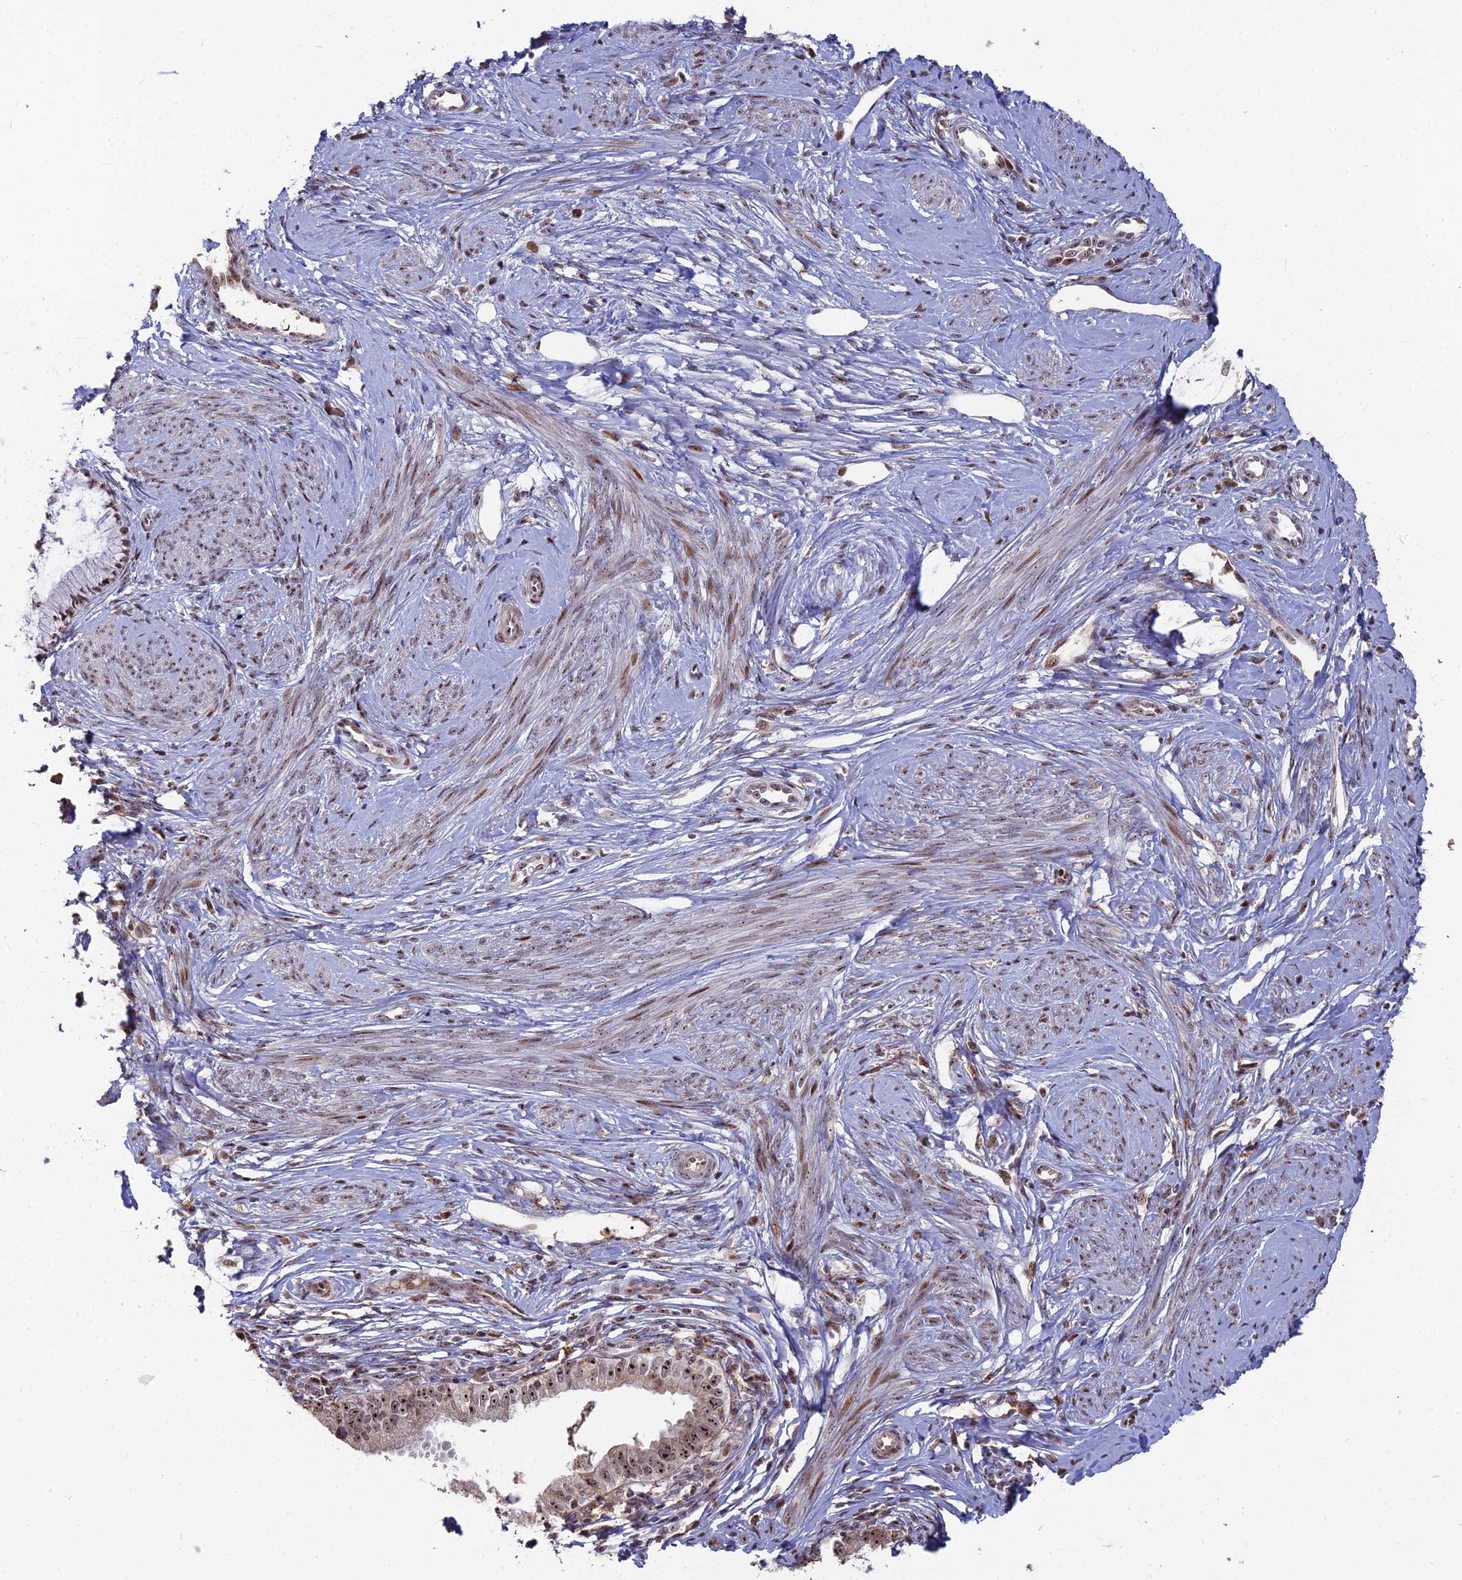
{"staining": {"intensity": "strong", "quantity": ">75%", "location": "nuclear"}, "tissue": "cervical cancer", "cell_type": "Tumor cells", "image_type": "cancer", "snomed": [{"axis": "morphology", "description": "Adenocarcinoma, NOS"}, {"axis": "topography", "description": "Cervix"}], "caption": "High-magnification brightfield microscopy of cervical cancer stained with DAB (3,3'-diaminobenzidine) (brown) and counterstained with hematoxylin (blue). tumor cells exhibit strong nuclear positivity is present in about>75% of cells.", "gene": "FAM131A", "patient": {"sex": "female", "age": 36}}